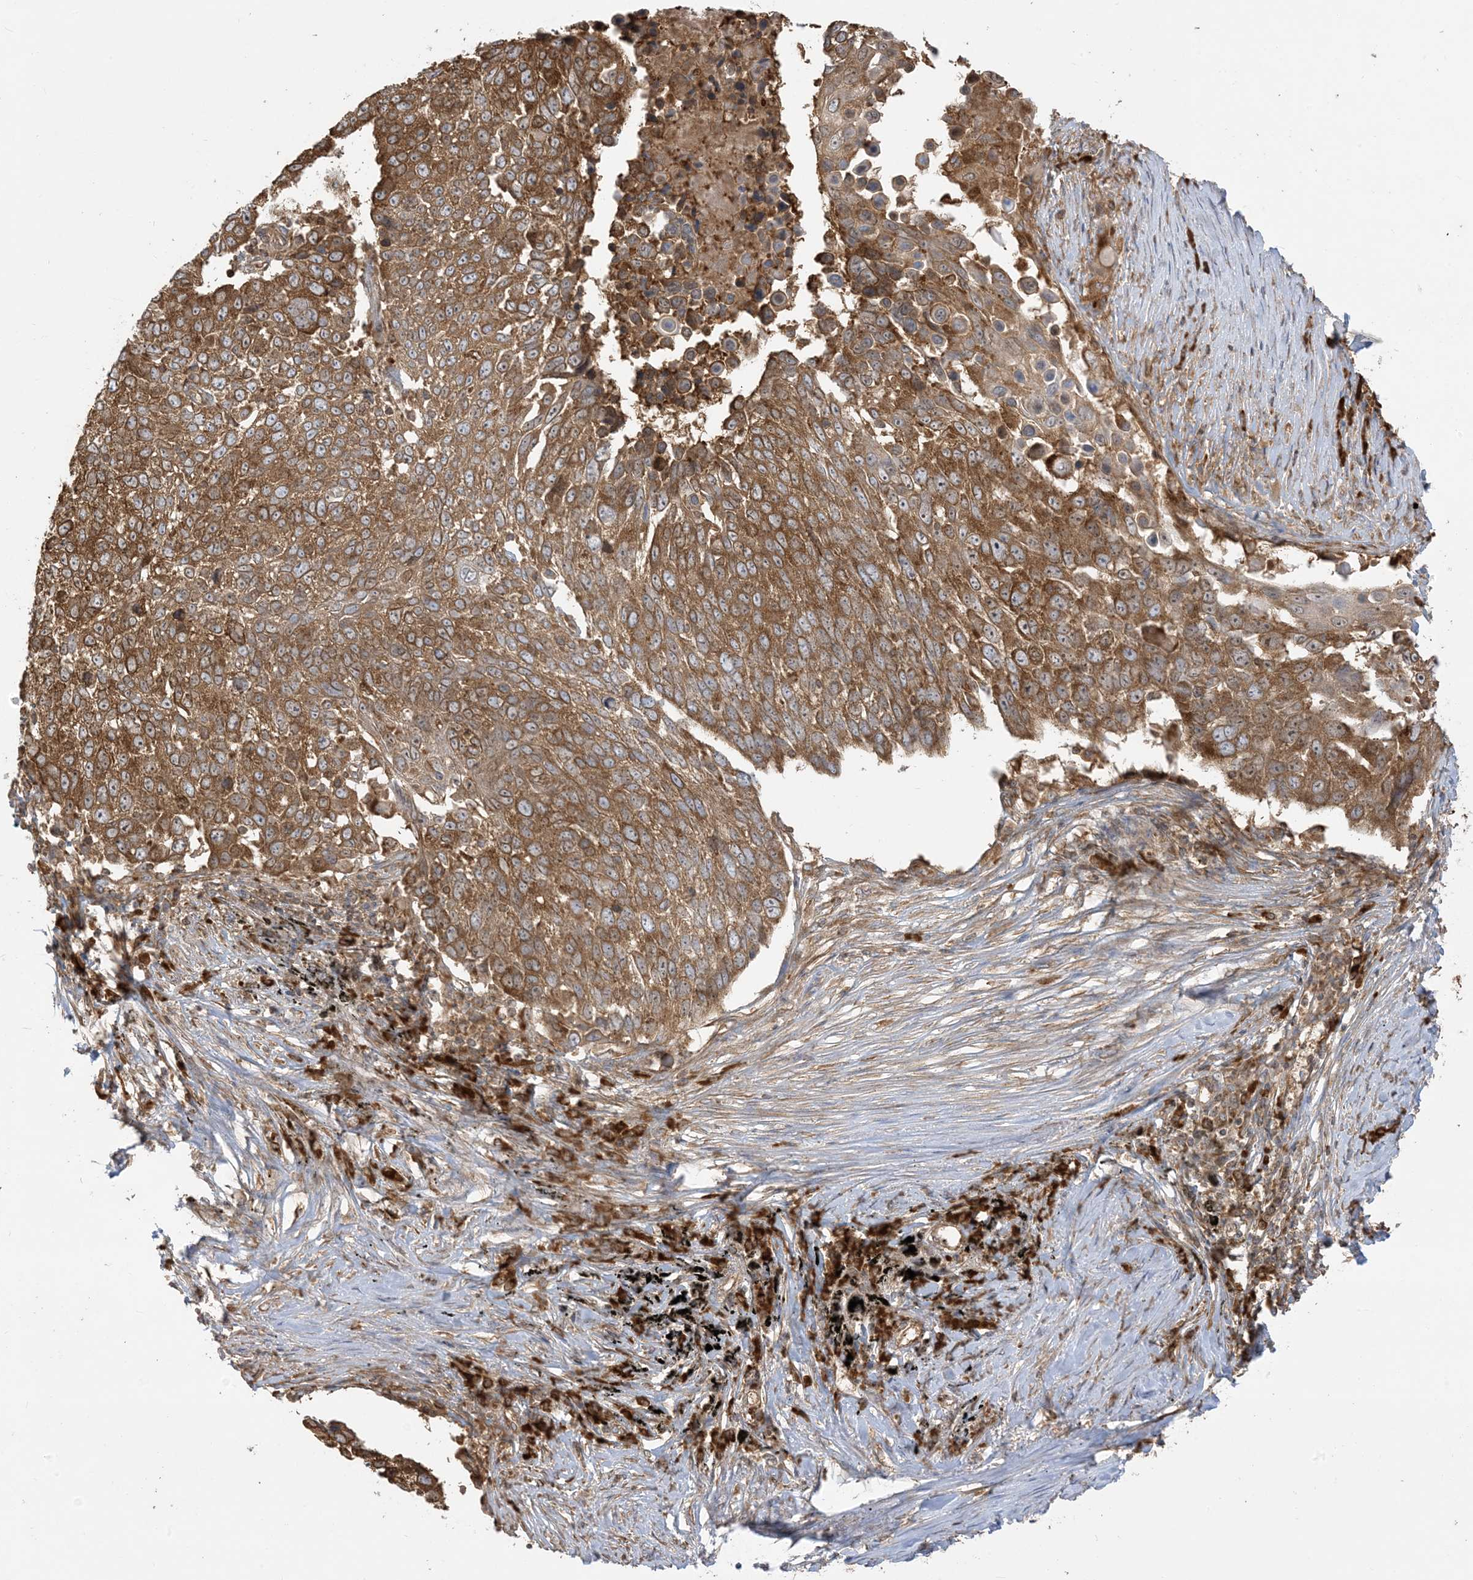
{"staining": {"intensity": "strong", "quantity": ">75%", "location": "cytoplasmic/membranous"}, "tissue": "lung cancer", "cell_type": "Tumor cells", "image_type": "cancer", "snomed": [{"axis": "morphology", "description": "Squamous cell carcinoma, NOS"}, {"axis": "topography", "description": "Lung"}], "caption": "Immunohistochemistry (IHC) of human lung squamous cell carcinoma shows high levels of strong cytoplasmic/membranous positivity in approximately >75% of tumor cells.", "gene": "SRP72", "patient": {"sex": "male", "age": 66}}